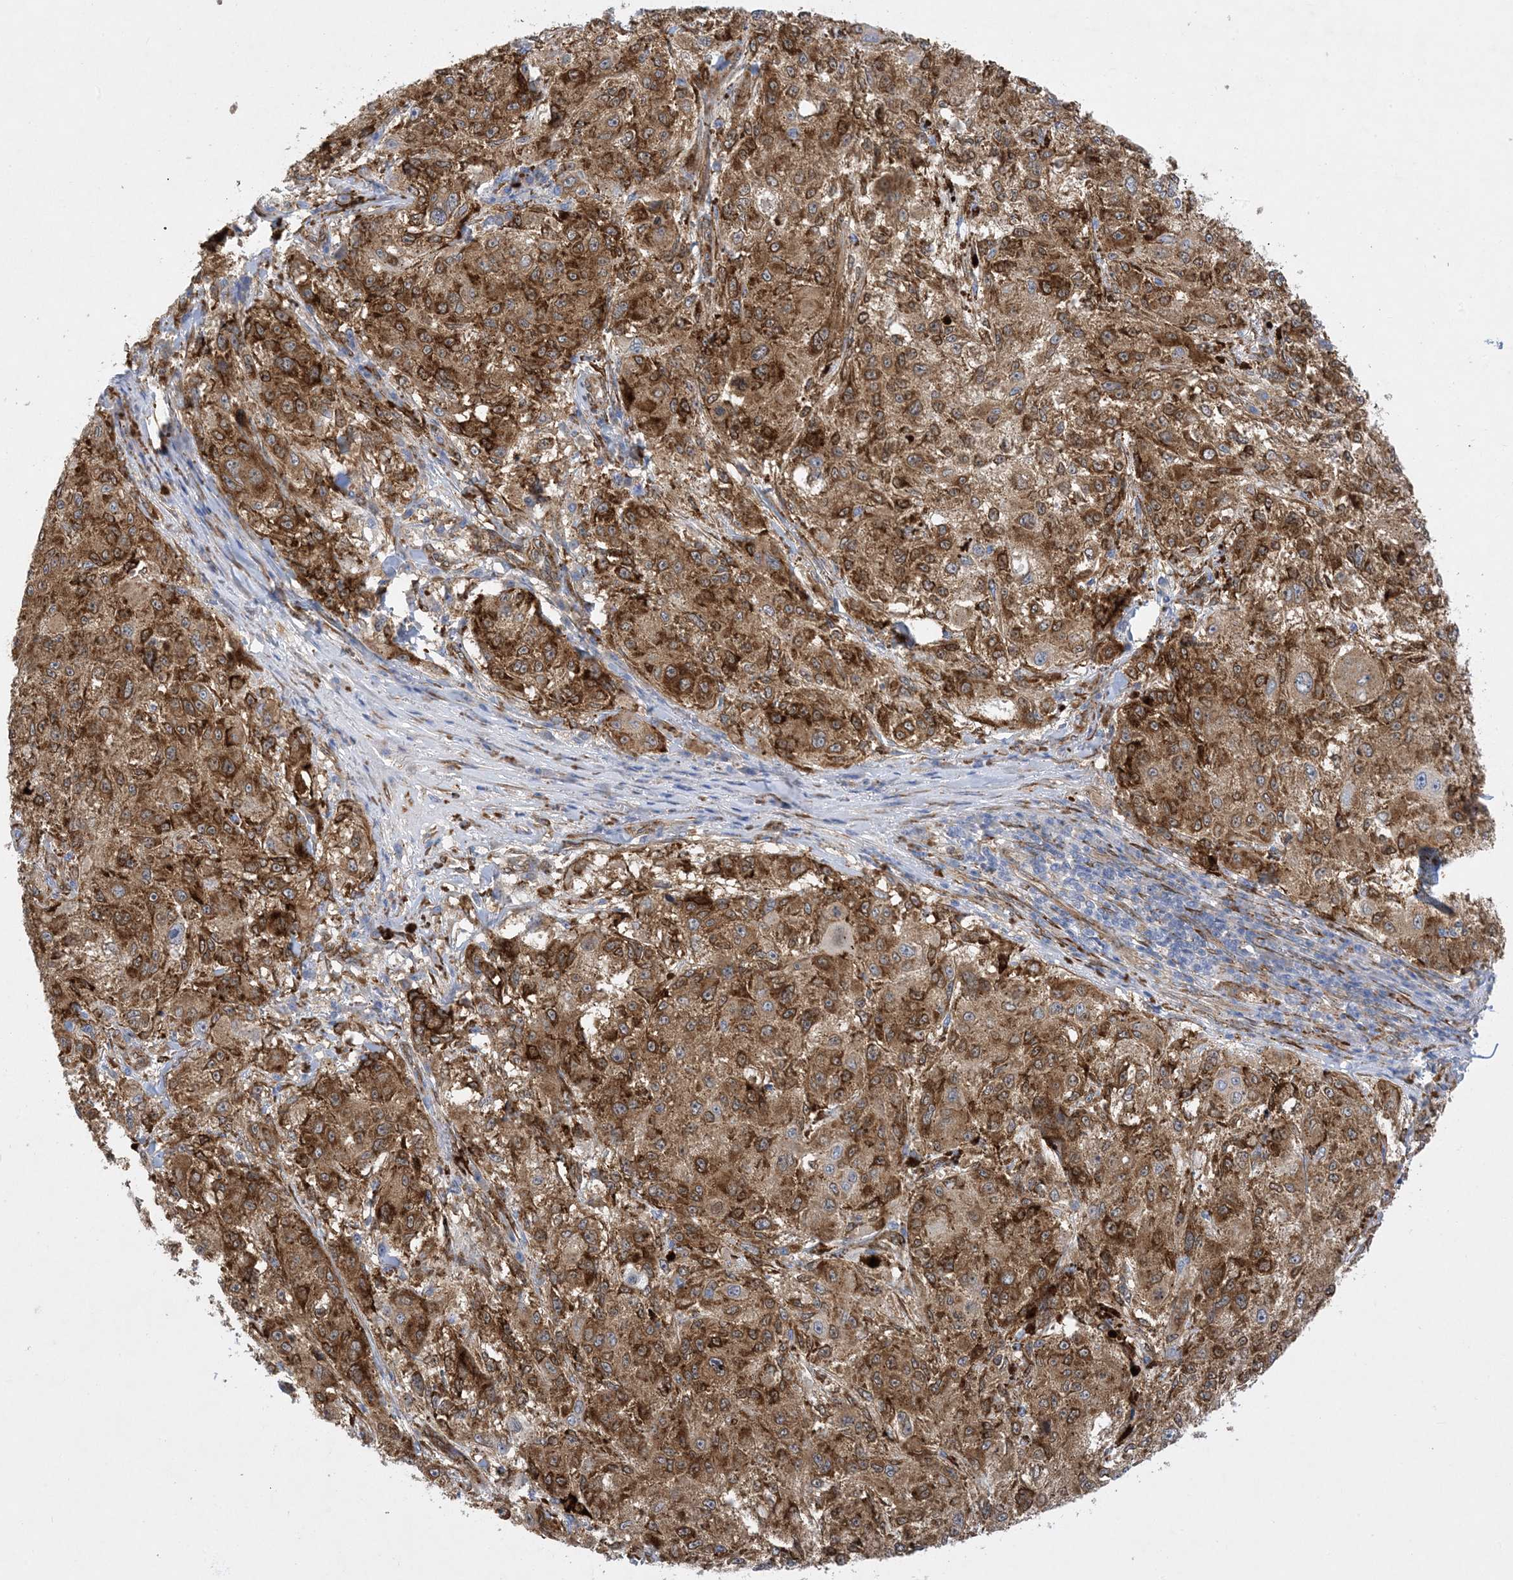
{"staining": {"intensity": "strong", "quantity": ">75%", "location": "cytoplasmic/membranous"}, "tissue": "melanoma", "cell_type": "Tumor cells", "image_type": "cancer", "snomed": [{"axis": "morphology", "description": "Necrosis, NOS"}, {"axis": "morphology", "description": "Malignant melanoma, NOS"}, {"axis": "topography", "description": "Skin"}], "caption": "Protein staining shows strong cytoplasmic/membranous staining in approximately >75% of tumor cells in malignant melanoma. (brown staining indicates protein expression, while blue staining denotes nuclei).", "gene": "RBMS3", "patient": {"sex": "female", "age": 87}}